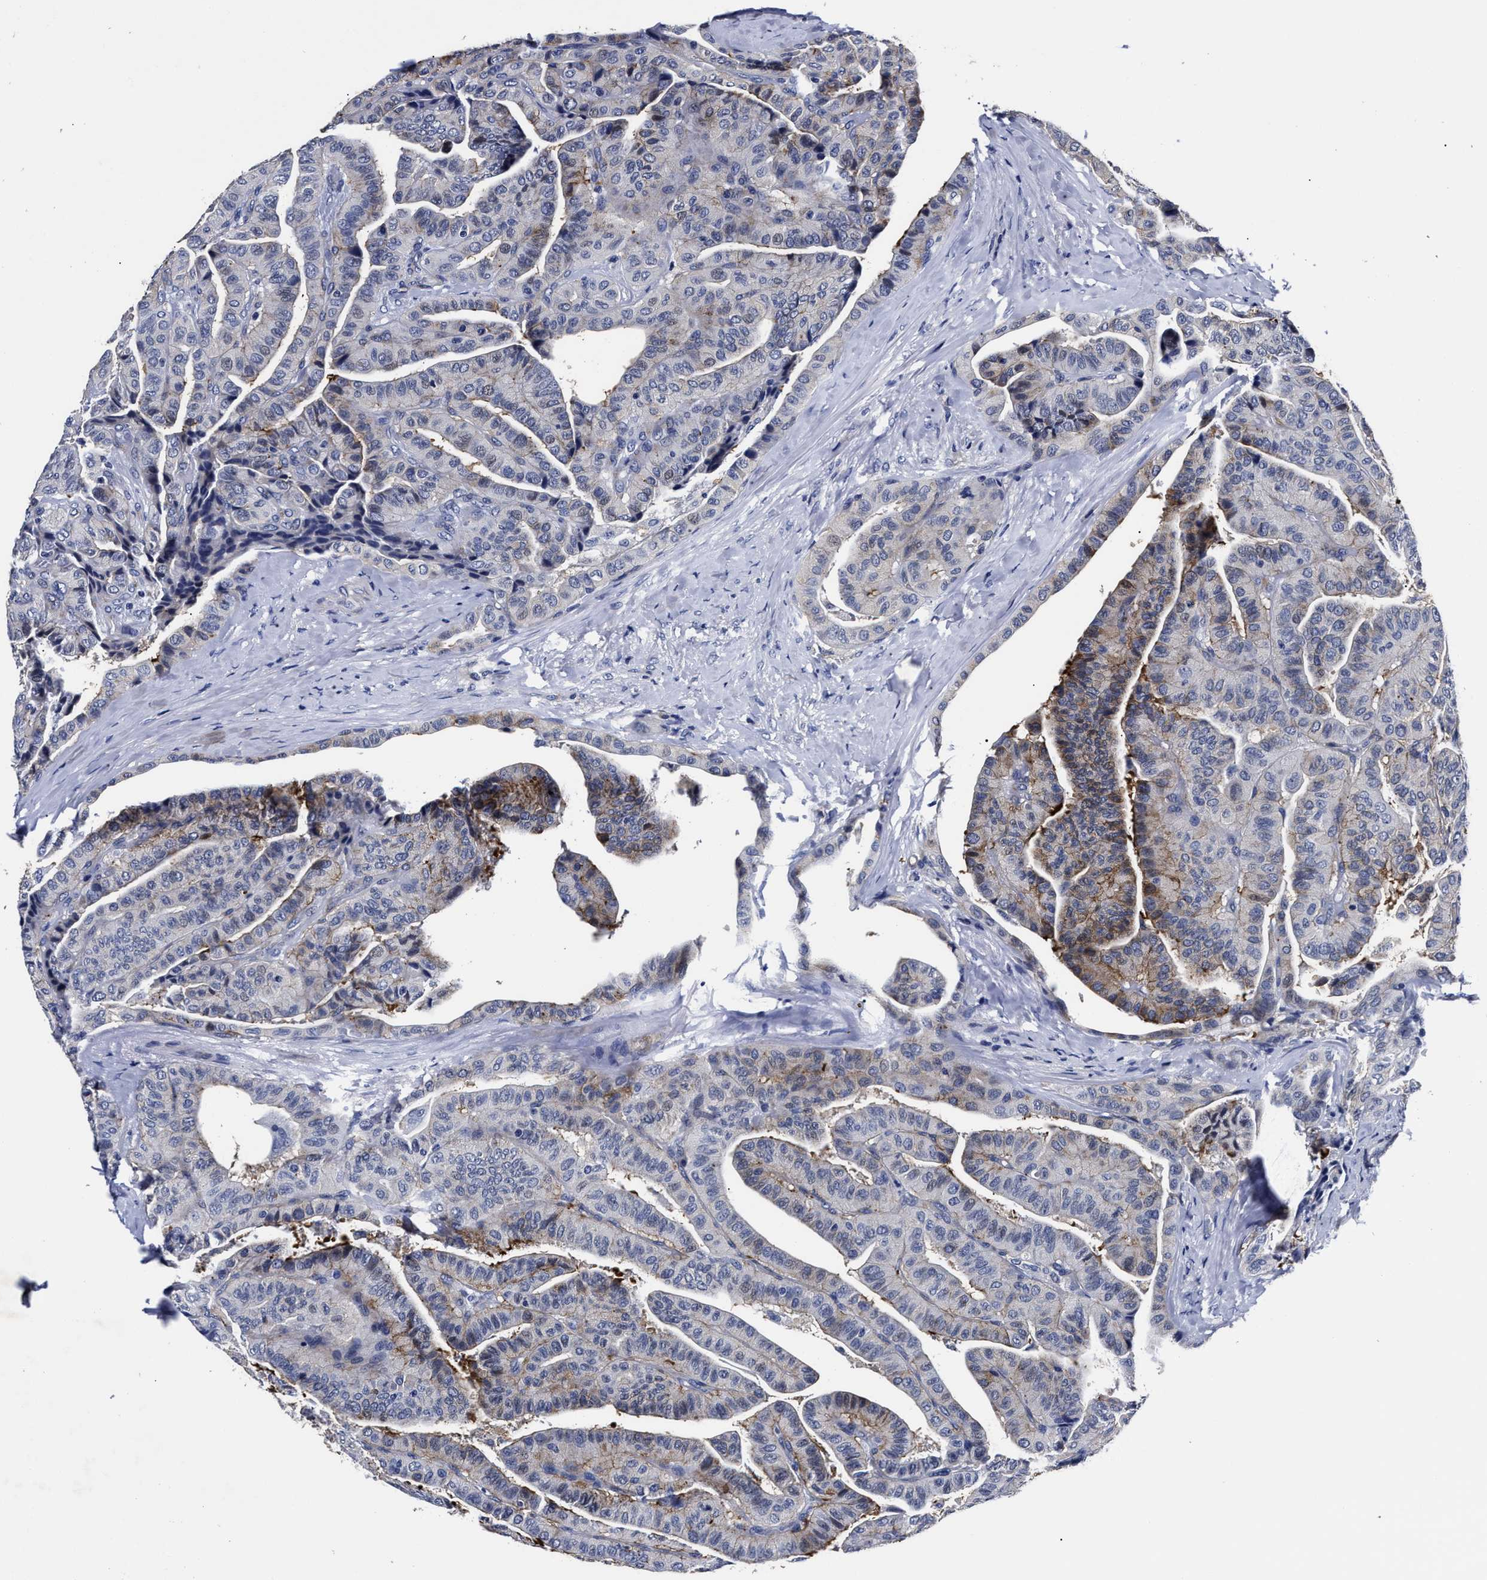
{"staining": {"intensity": "weak", "quantity": "<25%", "location": "cytoplasmic/membranous"}, "tissue": "thyroid cancer", "cell_type": "Tumor cells", "image_type": "cancer", "snomed": [{"axis": "morphology", "description": "Papillary adenocarcinoma, NOS"}, {"axis": "topography", "description": "Thyroid gland"}], "caption": "High magnification brightfield microscopy of thyroid cancer stained with DAB (3,3'-diaminobenzidine) (brown) and counterstained with hematoxylin (blue): tumor cells show no significant expression. The staining was performed using DAB (3,3'-diaminobenzidine) to visualize the protein expression in brown, while the nuclei were stained in blue with hematoxylin (Magnification: 20x).", "gene": "OLFML2A", "patient": {"sex": "male", "age": 77}}